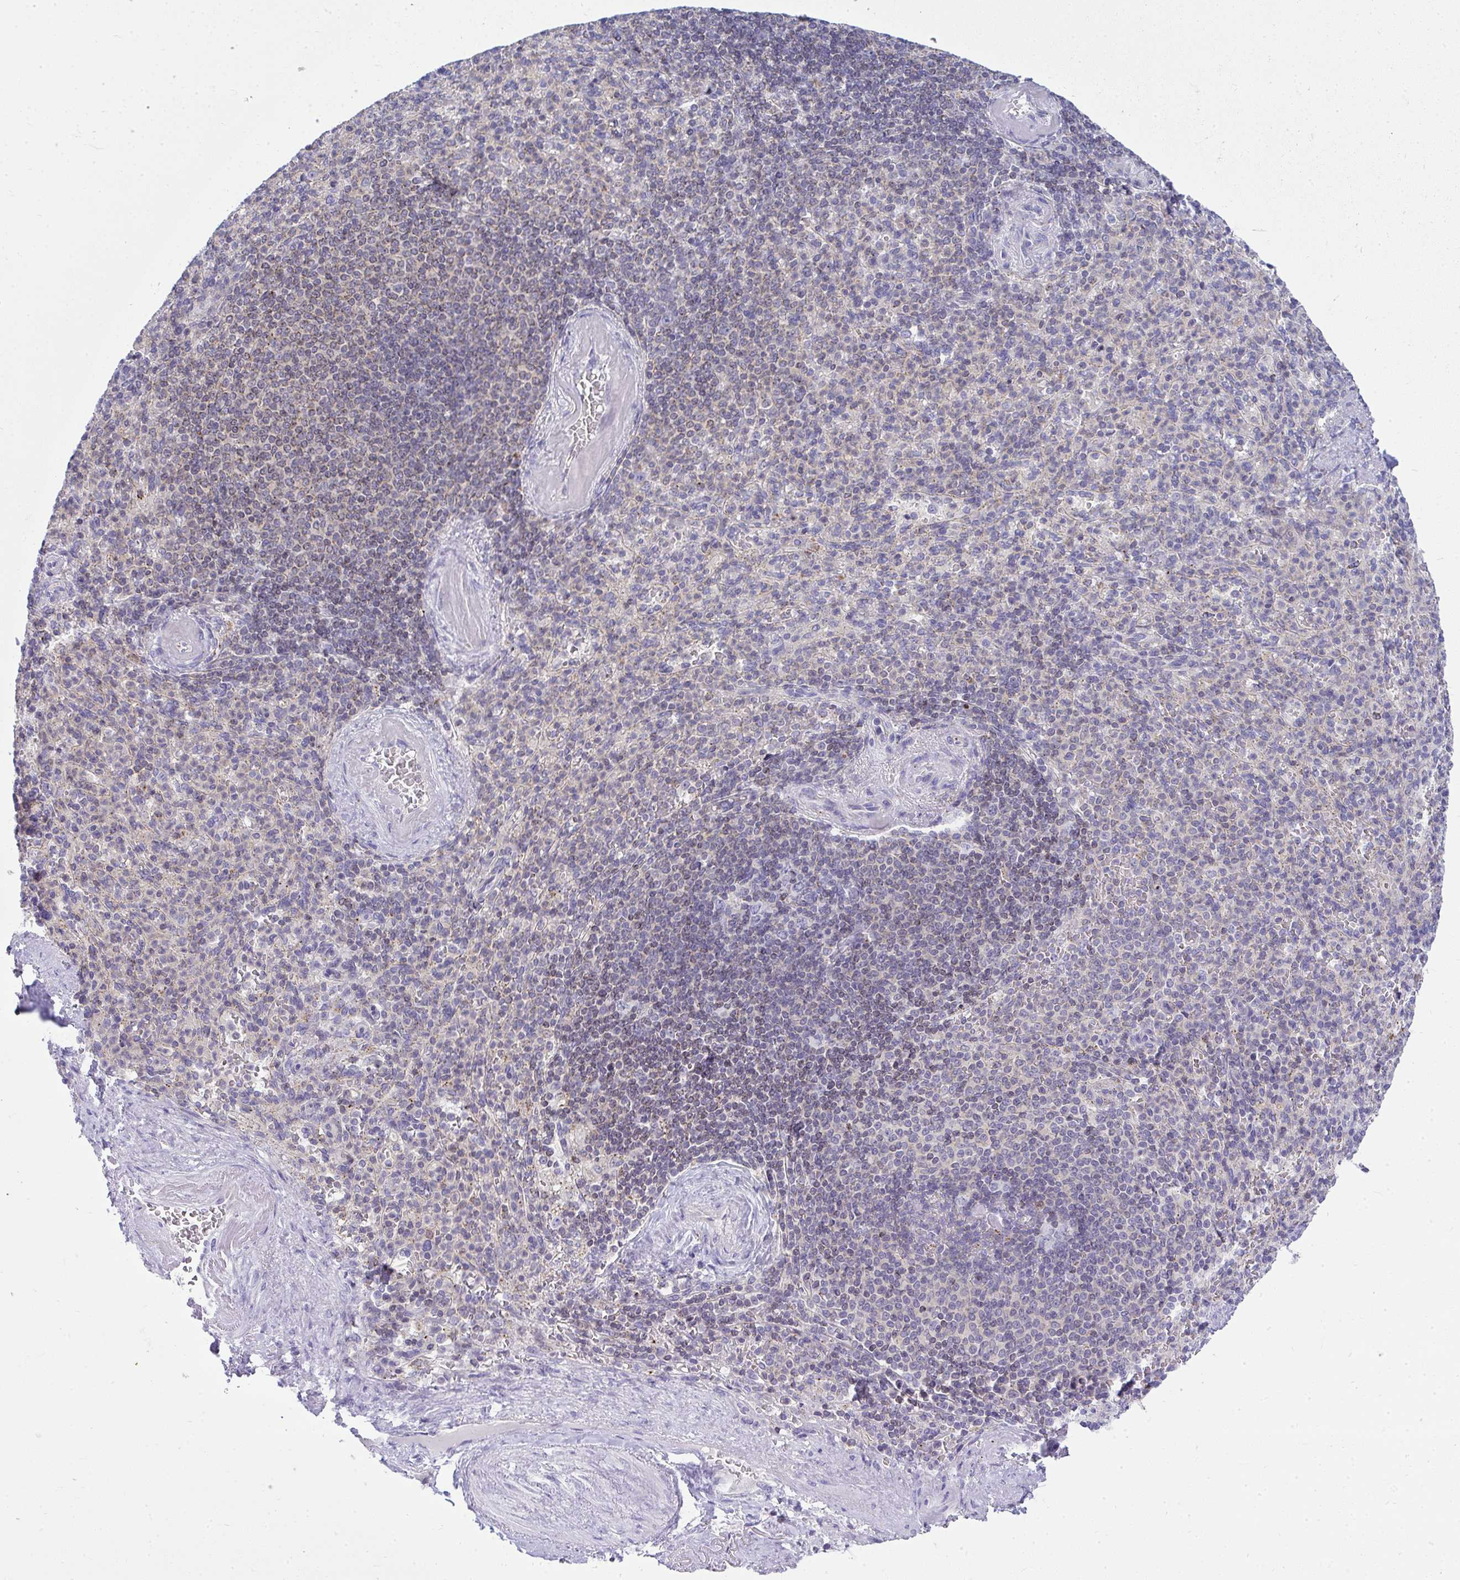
{"staining": {"intensity": "weak", "quantity": "<25%", "location": "cytoplasmic/membranous"}, "tissue": "spleen", "cell_type": "Cells in red pulp", "image_type": "normal", "snomed": [{"axis": "morphology", "description": "Normal tissue, NOS"}, {"axis": "topography", "description": "Spleen"}], "caption": "An immunohistochemistry (IHC) image of benign spleen is shown. There is no staining in cells in red pulp of spleen. (Stains: DAB (3,3'-diaminobenzidine) immunohistochemistry with hematoxylin counter stain, Microscopy: brightfield microscopy at high magnification).", "gene": "VPS4B", "patient": {"sex": "female", "age": 74}}